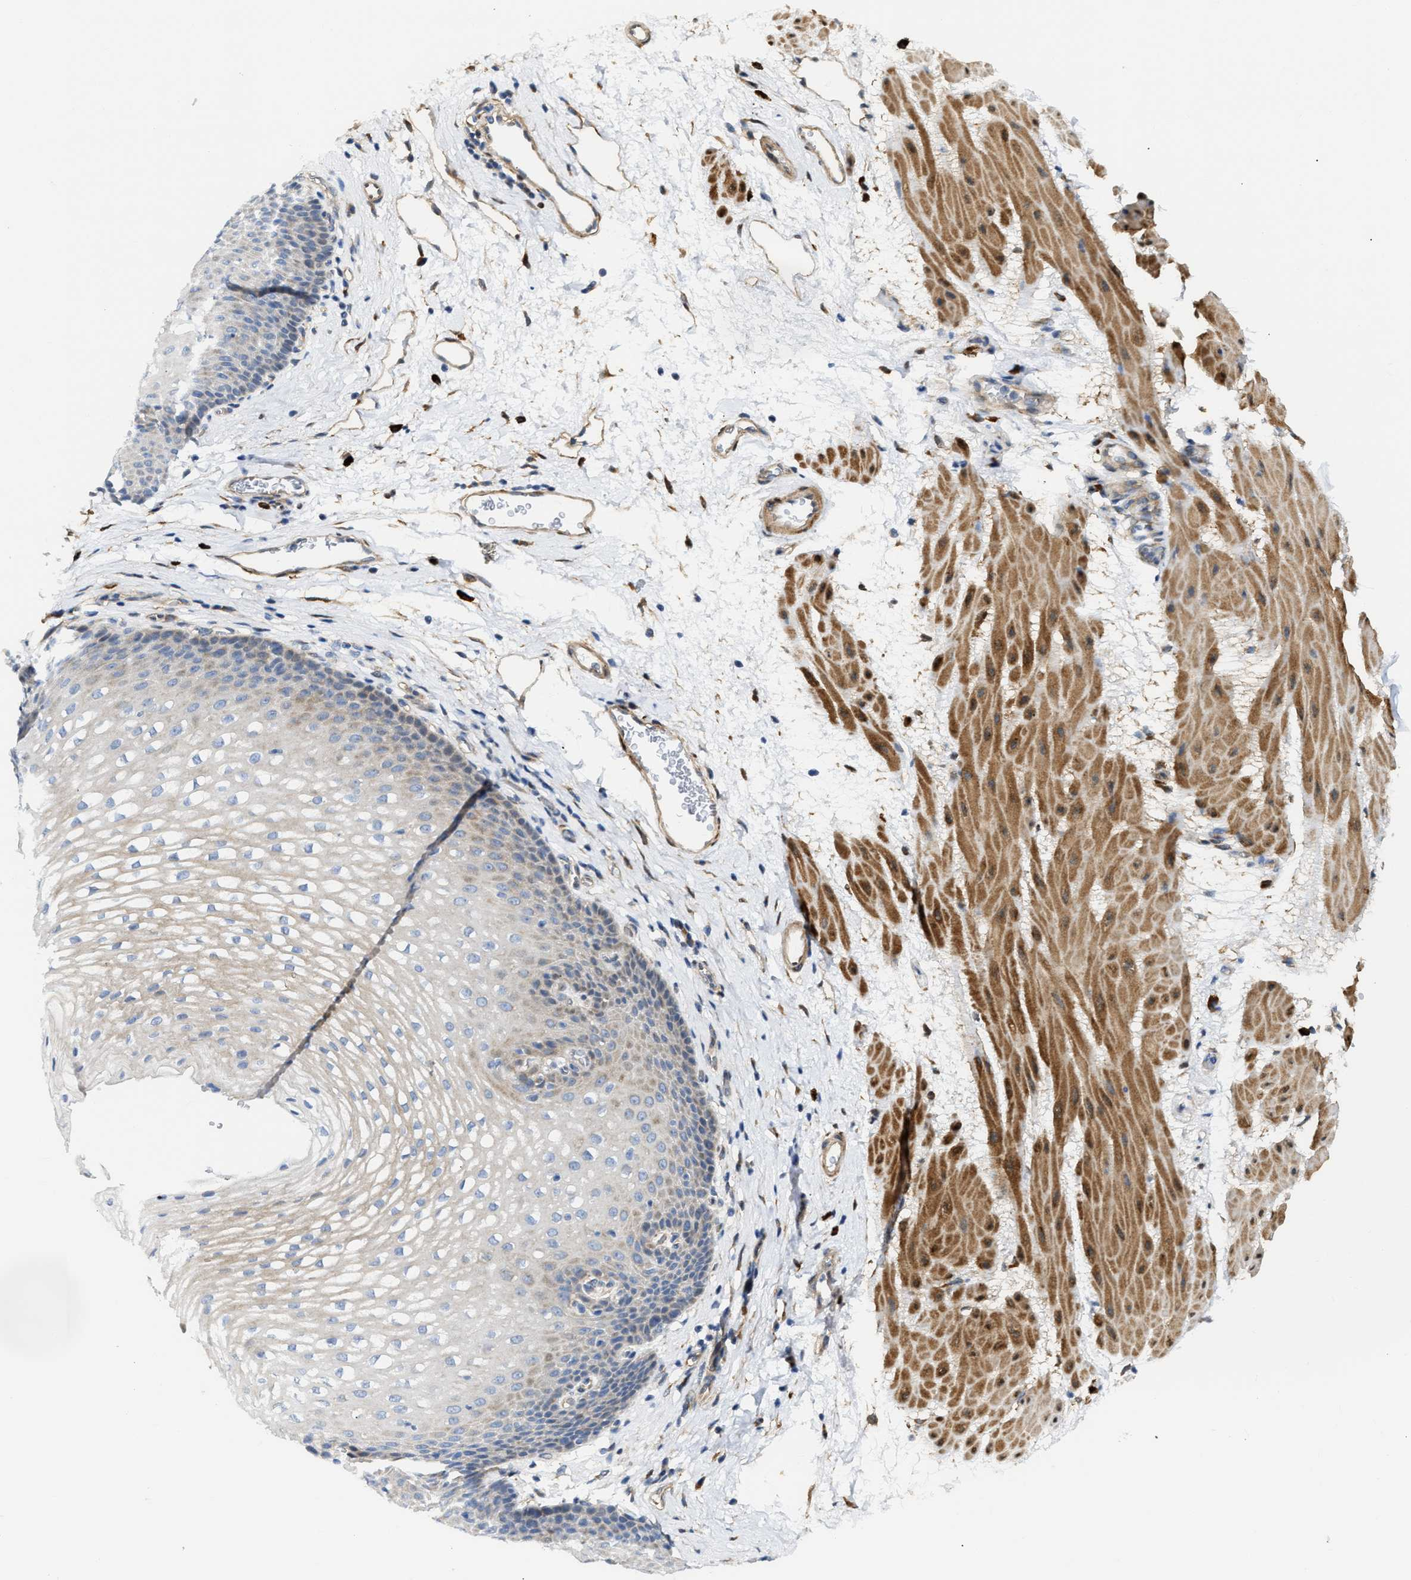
{"staining": {"intensity": "moderate", "quantity": "<25%", "location": "cytoplasmic/membranous"}, "tissue": "esophagus", "cell_type": "Squamous epithelial cells", "image_type": "normal", "snomed": [{"axis": "morphology", "description": "Normal tissue, NOS"}, {"axis": "topography", "description": "Esophagus"}], "caption": "The image reveals immunohistochemical staining of unremarkable esophagus. There is moderate cytoplasmic/membranous staining is present in about <25% of squamous epithelial cells. (DAB IHC, brown staining for protein, blue staining for nuclei).", "gene": "FHL1", "patient": {"sex": "male", "age": 48}}